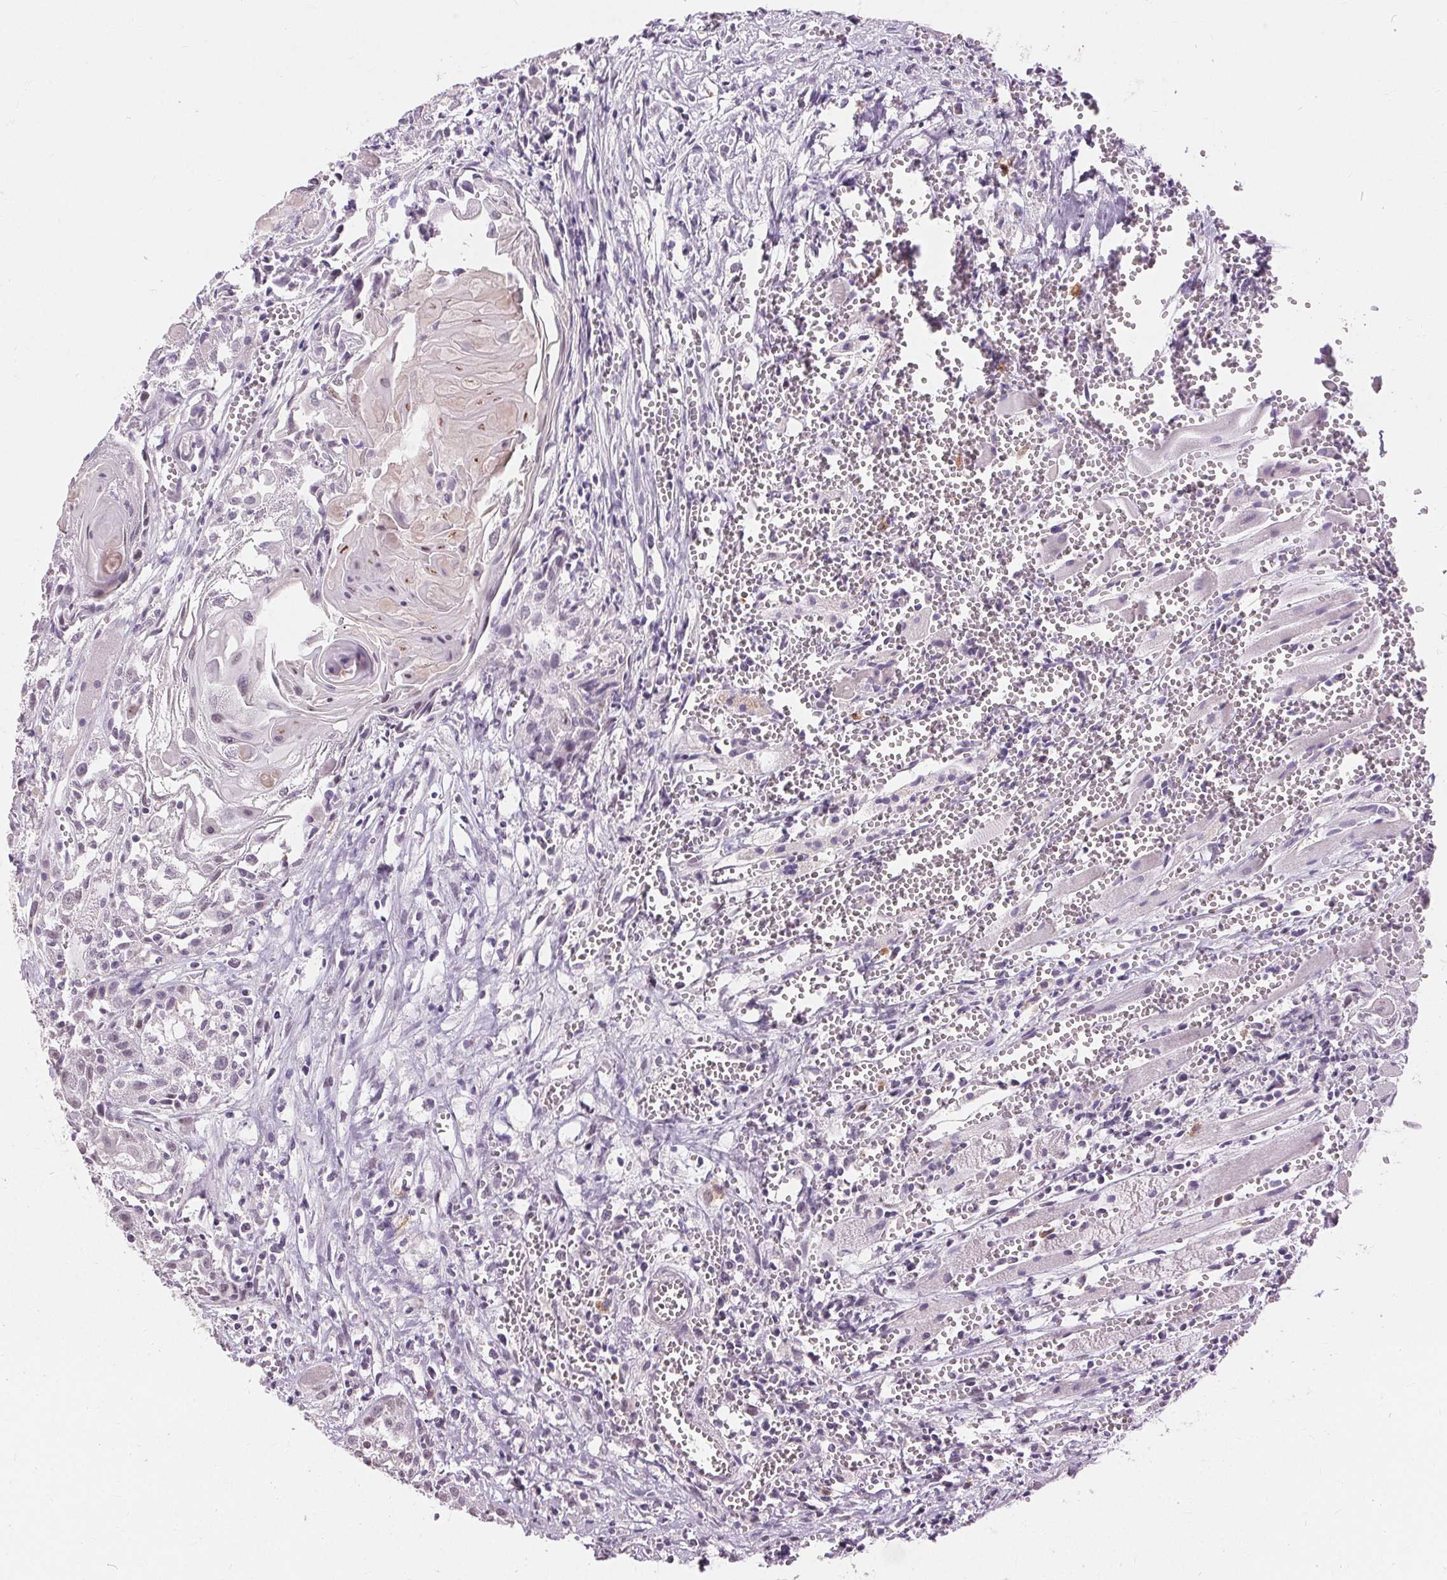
{"staining": {"intensity": "negative", "quantity": "none", "location": "none"}, "tissue": "head and neck cancer", "cell_type": "Tumor cells", "image_type": "cancer", "snomed": [{"axis": "morphology", "description": "Squamous cell carcinoma, NOS"}, {"axis": "topography", "description": "Head-Neck"}], "caption": "Tumor cells show no significant staining in head and neck cancer.", "gene": "SIGLEC6", "patient": {"sex": "female", "age": 80}}